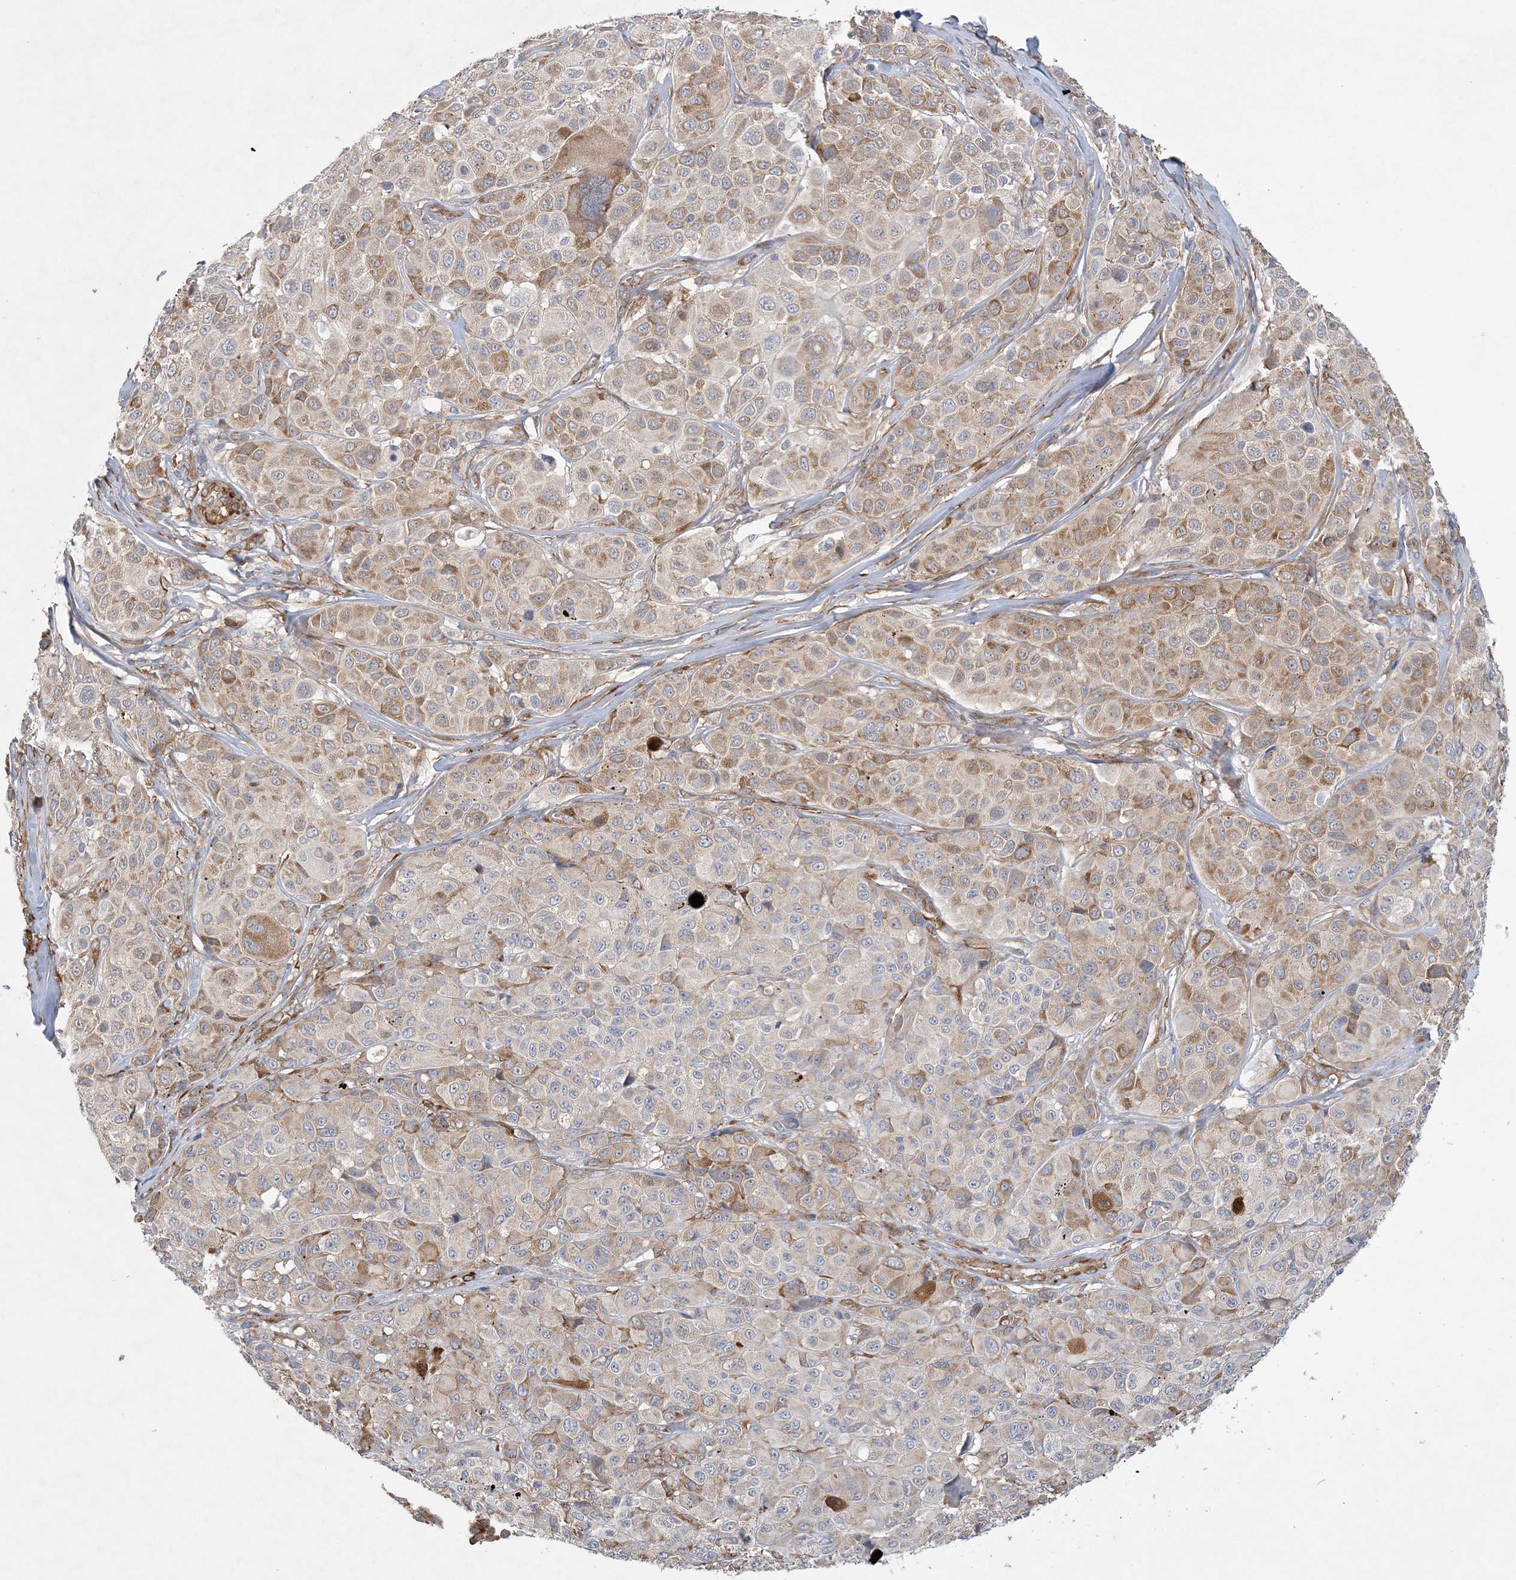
{"staining": {"intensity": "moderate", "quantity": "25%-75%", "location": "cytoplasmic/membranous"}, "tissue": "melanoma", "cell_type": "Tumor cells", "image_type": "cancer", "snomed": [{"axis": "morphology", "description": "Malignant melanoma, NOS"}, {"axis": "topography", "description": "Skin of trunk"}], "caption": "The photomicrograph shows a brown stain indicating the presence of a protein in the cytoplasmic/membranous of tumor cells in malignant melanoma.", "gene": "MAP4K5", "patient": {"sex": "male", "age": 71}}